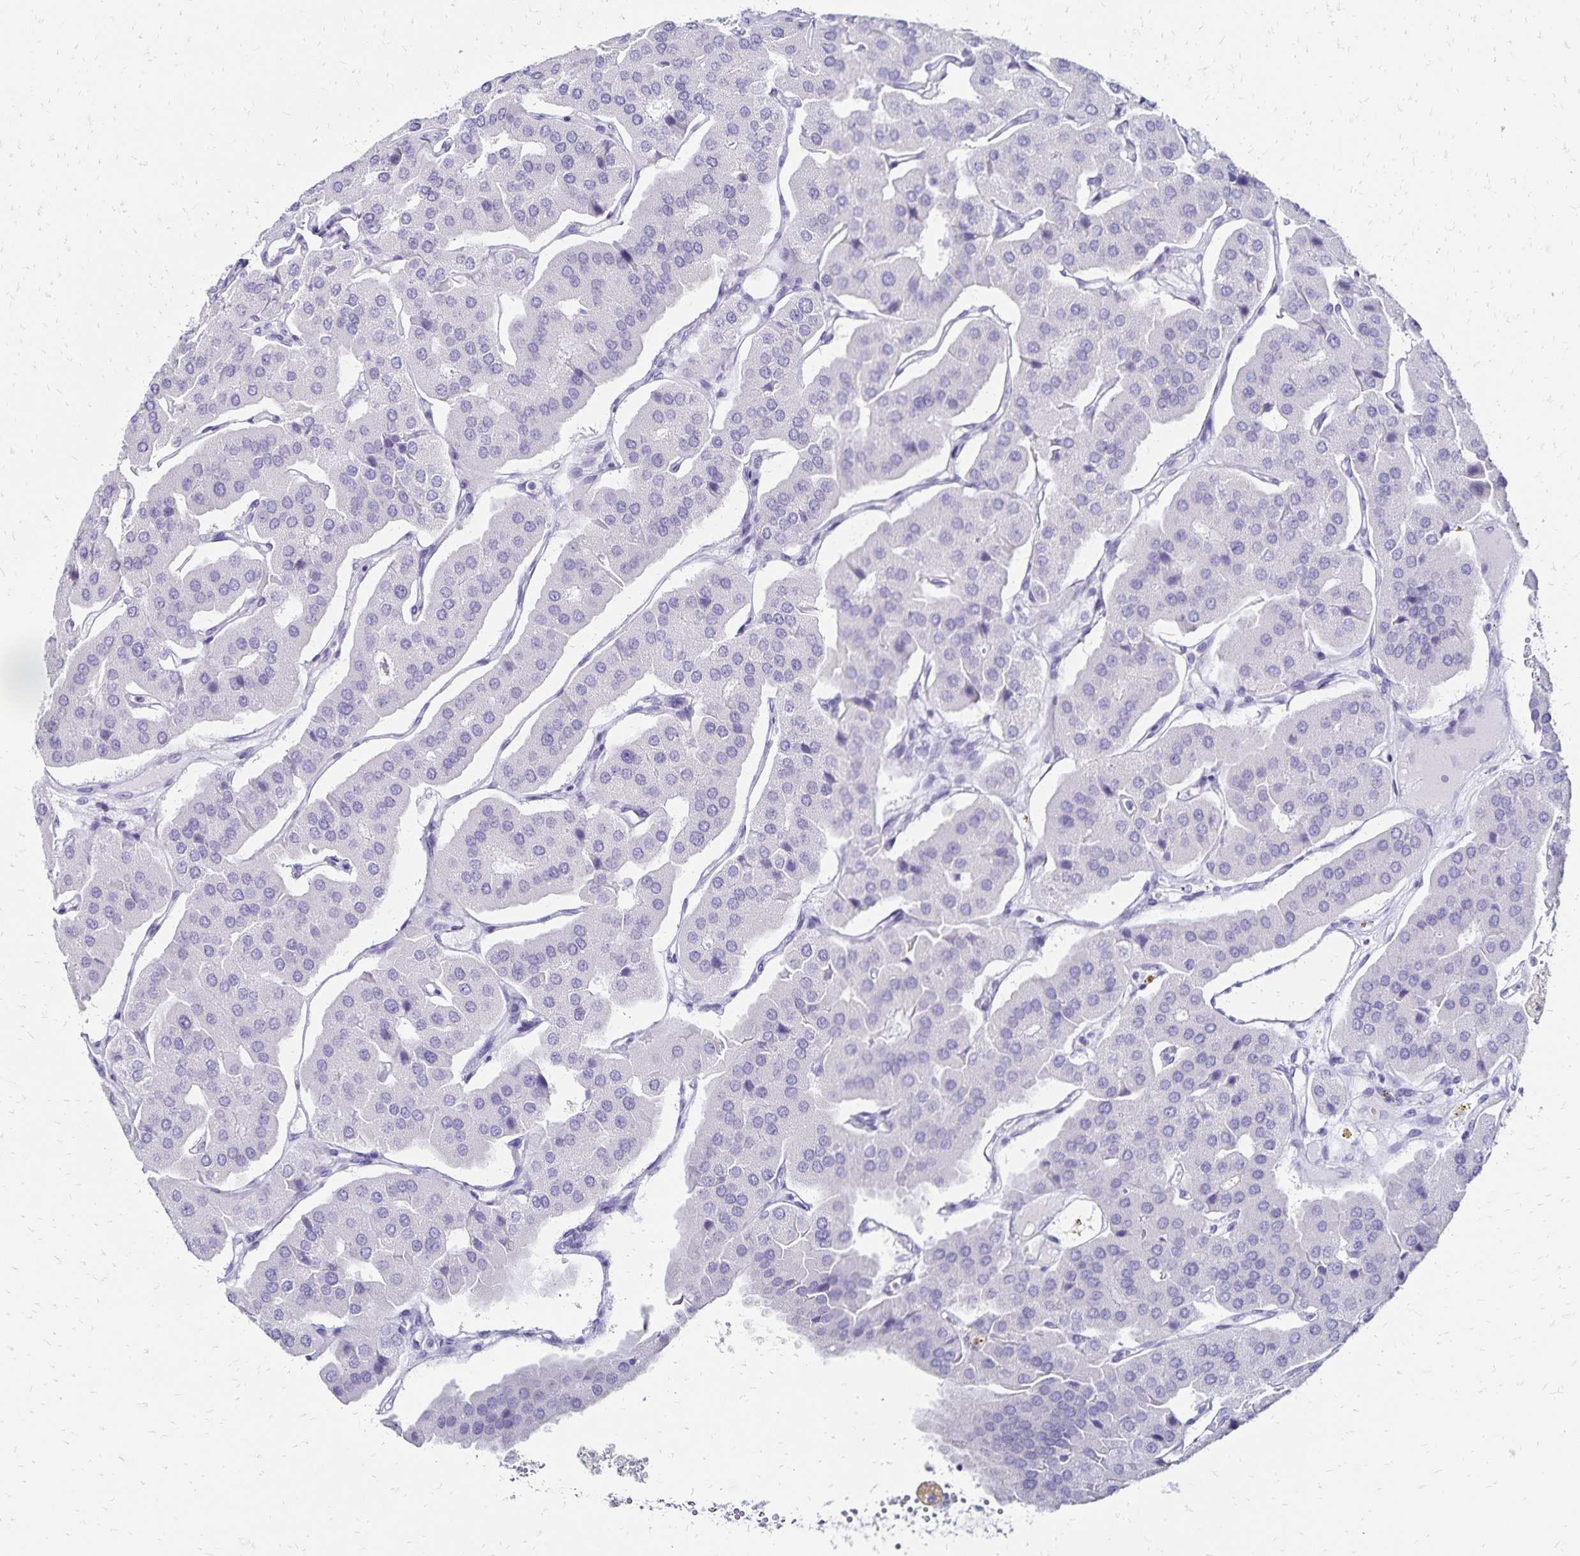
{"staining": {"intensity": "negative", "quantity": "none", "location": "none"}, "tissue": "parathyroid gland", "cell_type": "Glandular cells", "image_type": "normal", "snomed": [{"axis": "morphology", "description": "Normal tissue, NOS"}, {"axis": "morphology", "description": "Adenoma, NOS"}, {"axis": "topography", "description": "Parathyroid gland"}], "caption": "Immunohistochemistry (IHC) of benign human parathyroid gland demonstrates no staining in glandular cells. The staining was performed using DAB to visualize the protein expression in brown, while the nuclei were stained in blue with hematoxylin (Magnification: 20x).", "gene": "GIP", "patient": {"sex": "female", "age": 86}}